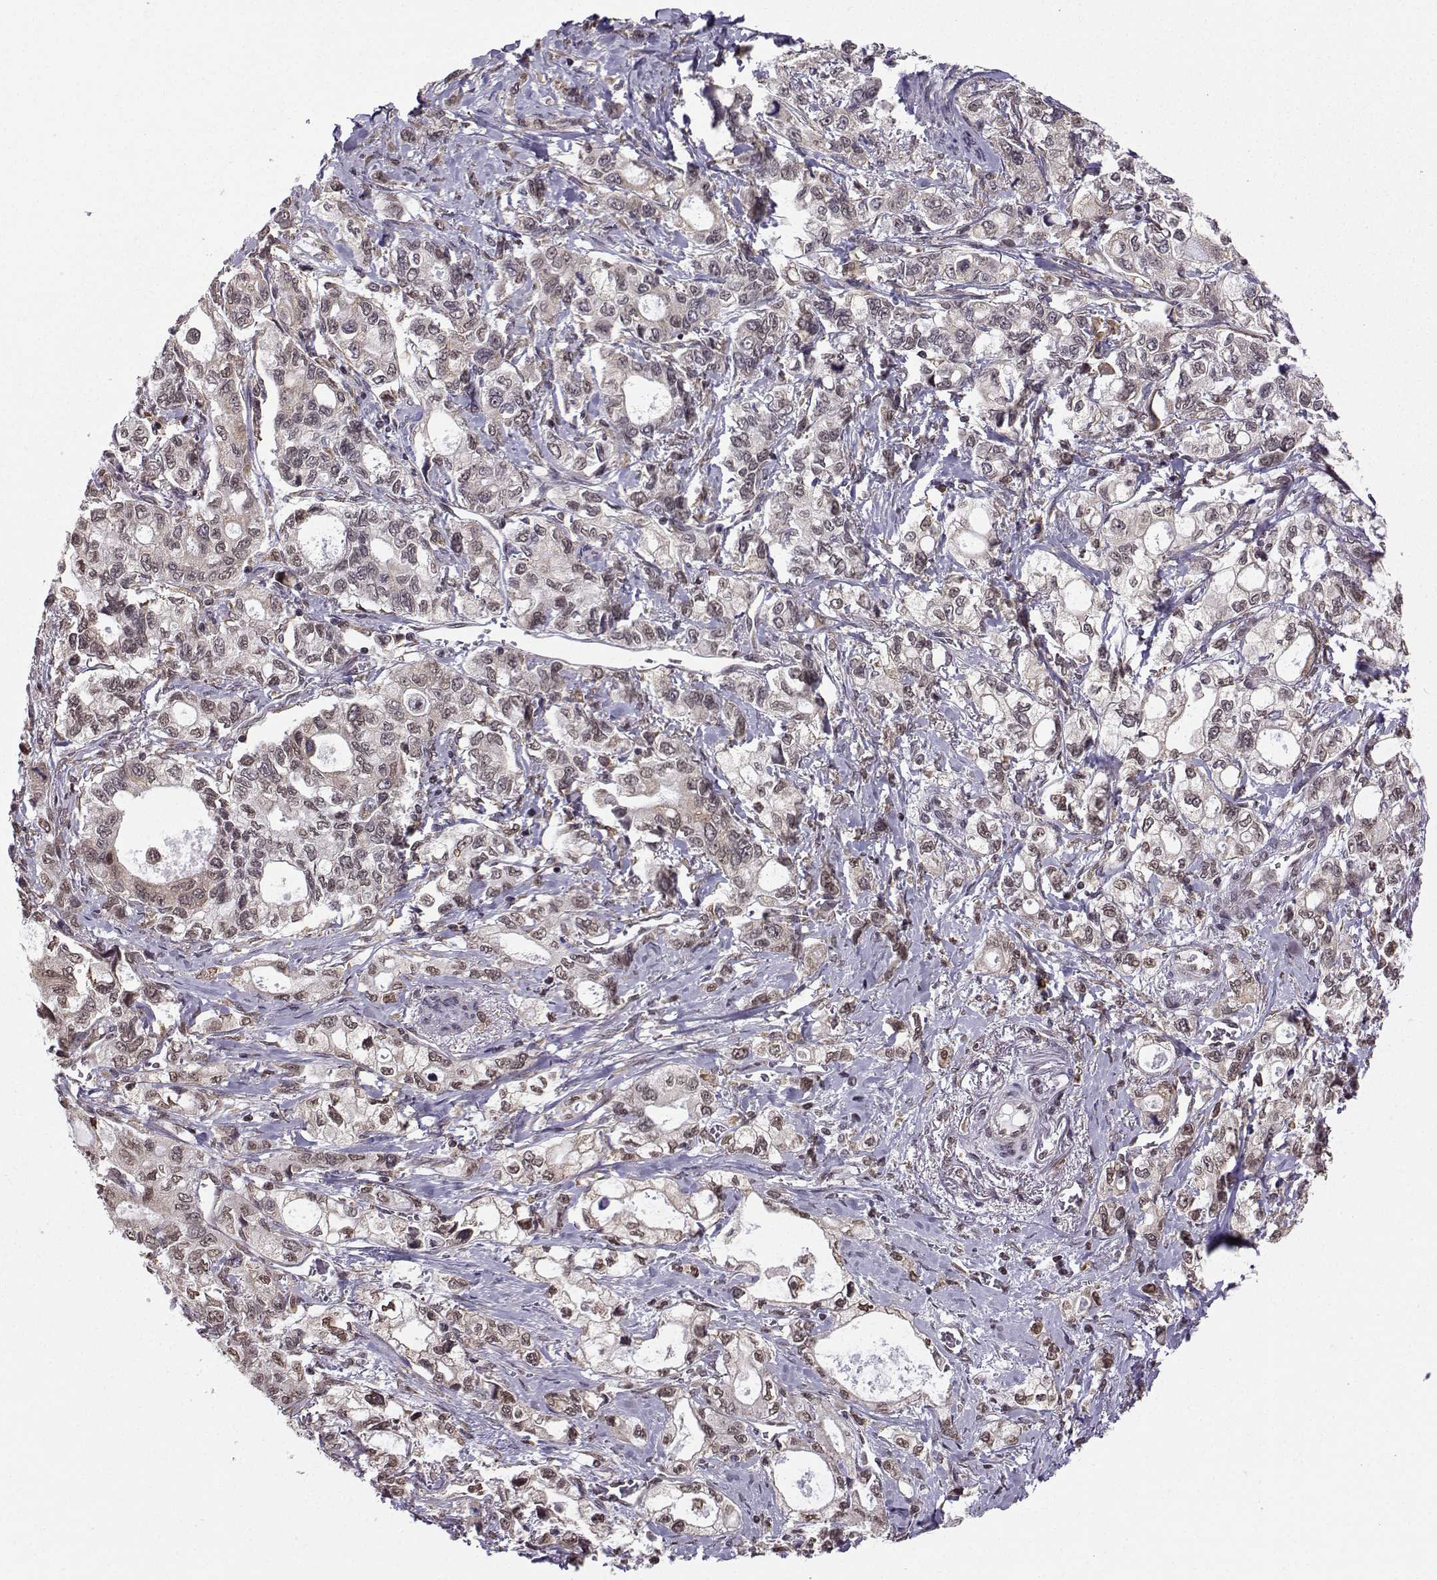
{"staining": {"intensity": "negative", "quantity": "none", "location": "none"}, "tissue": "stomach cancer", "cell_type": "Tumor cells", "image_type": "cancer", "snomed": [{"axis": "morphology", "description": "Adenocarcinoma, NOS"}, {"axis": "topography", "description": "Stomach"}], "caption": "Tumor cells are negative for protein expression in human stomach cancer.", "gene": "EZH1", "patient": {"sex": "male", "age": 63}}